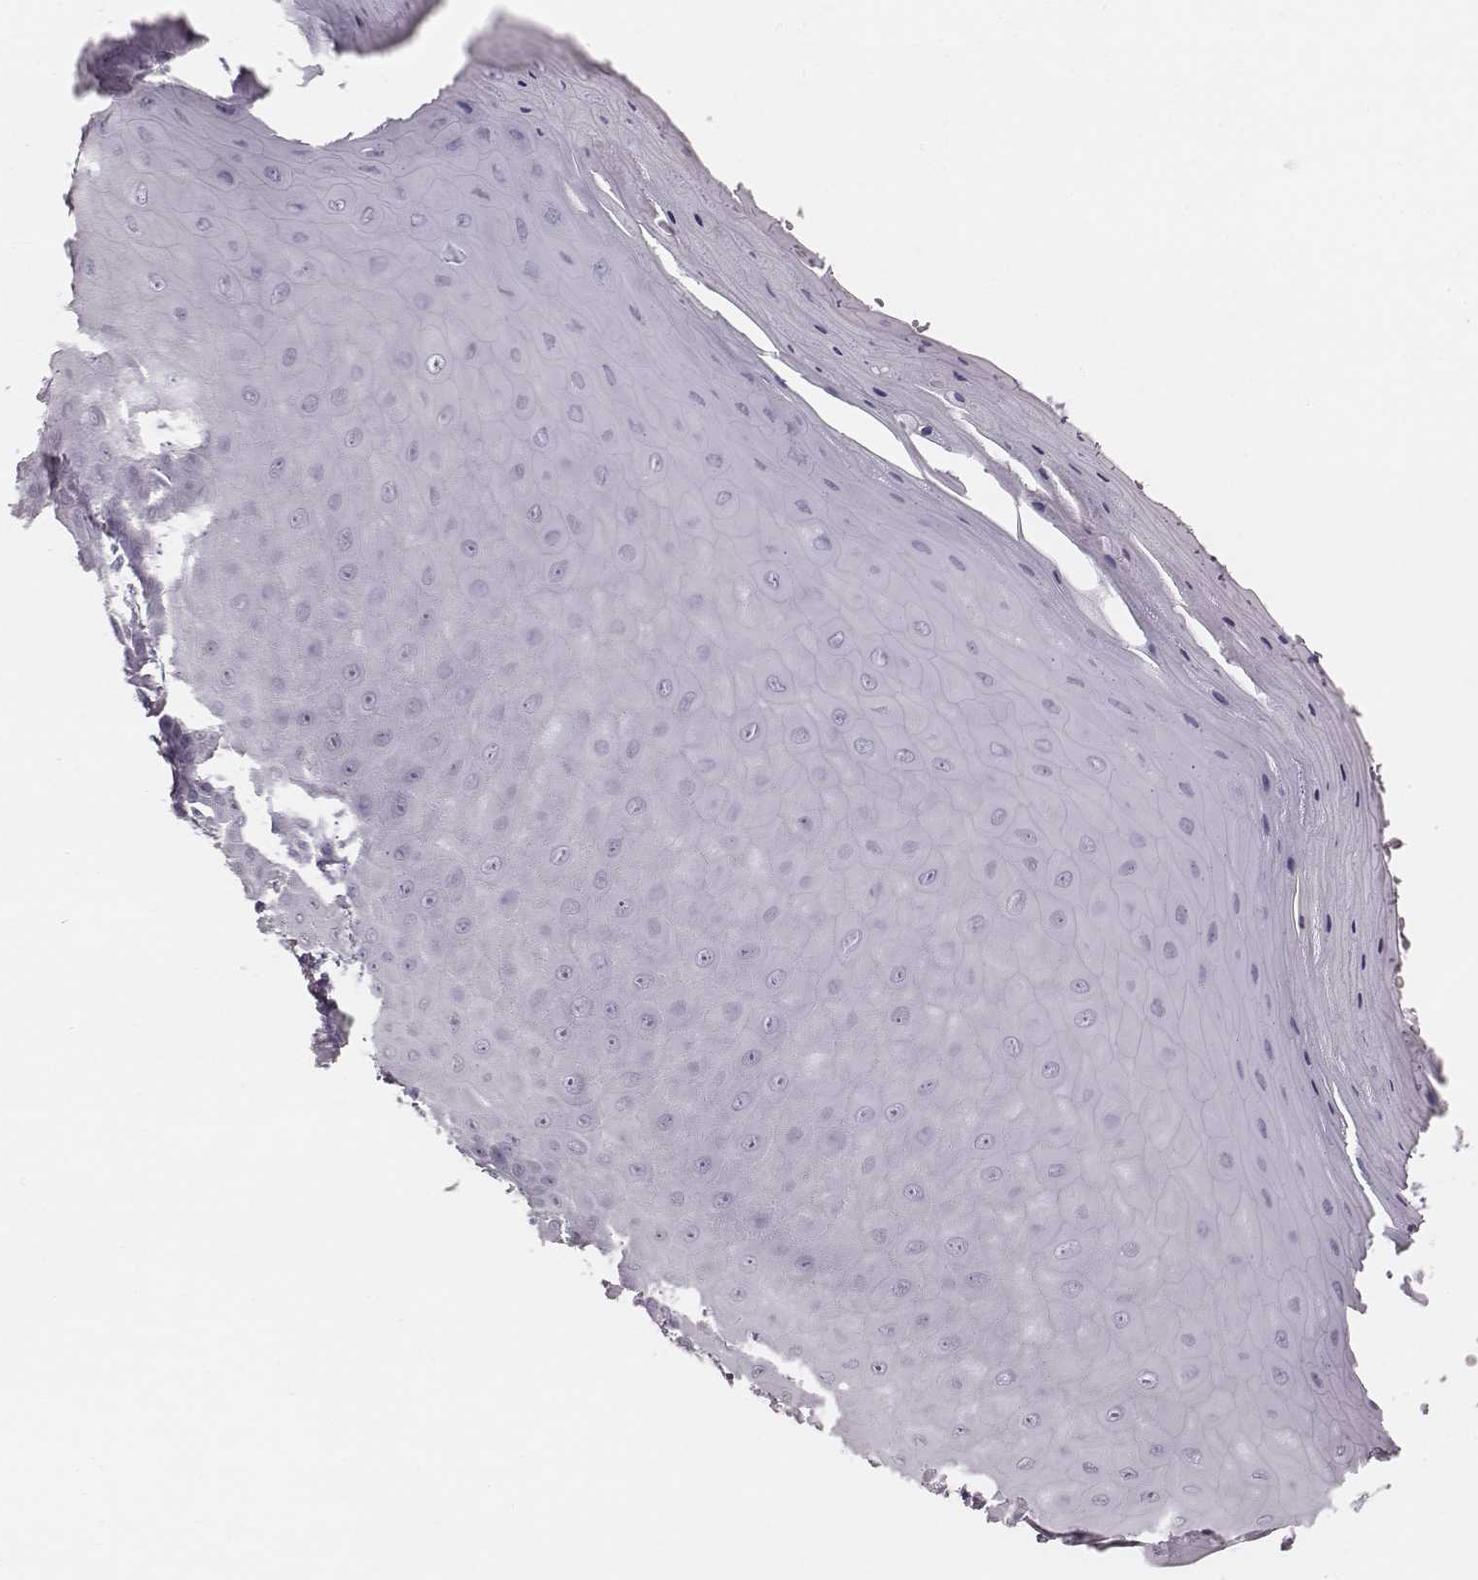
{"staining": {"intensity": "negative", "quantity": "none", "location": "none"}, "tissue": "vagina", "cell_type": "Squamous epithelial cells", "image_type": "normal", "snomed": [{"axis": "morphology", "description": "Normal tissue, NOS"}, {"axis": "topography", "description": "Vagina"}], "caption": "This is an immunohistochemistry image of normal vagina. There is no staining in squamous epithelial cells.", "gene": "ENSG00000285837", "patient": {"sex": "female", "age": 83}}